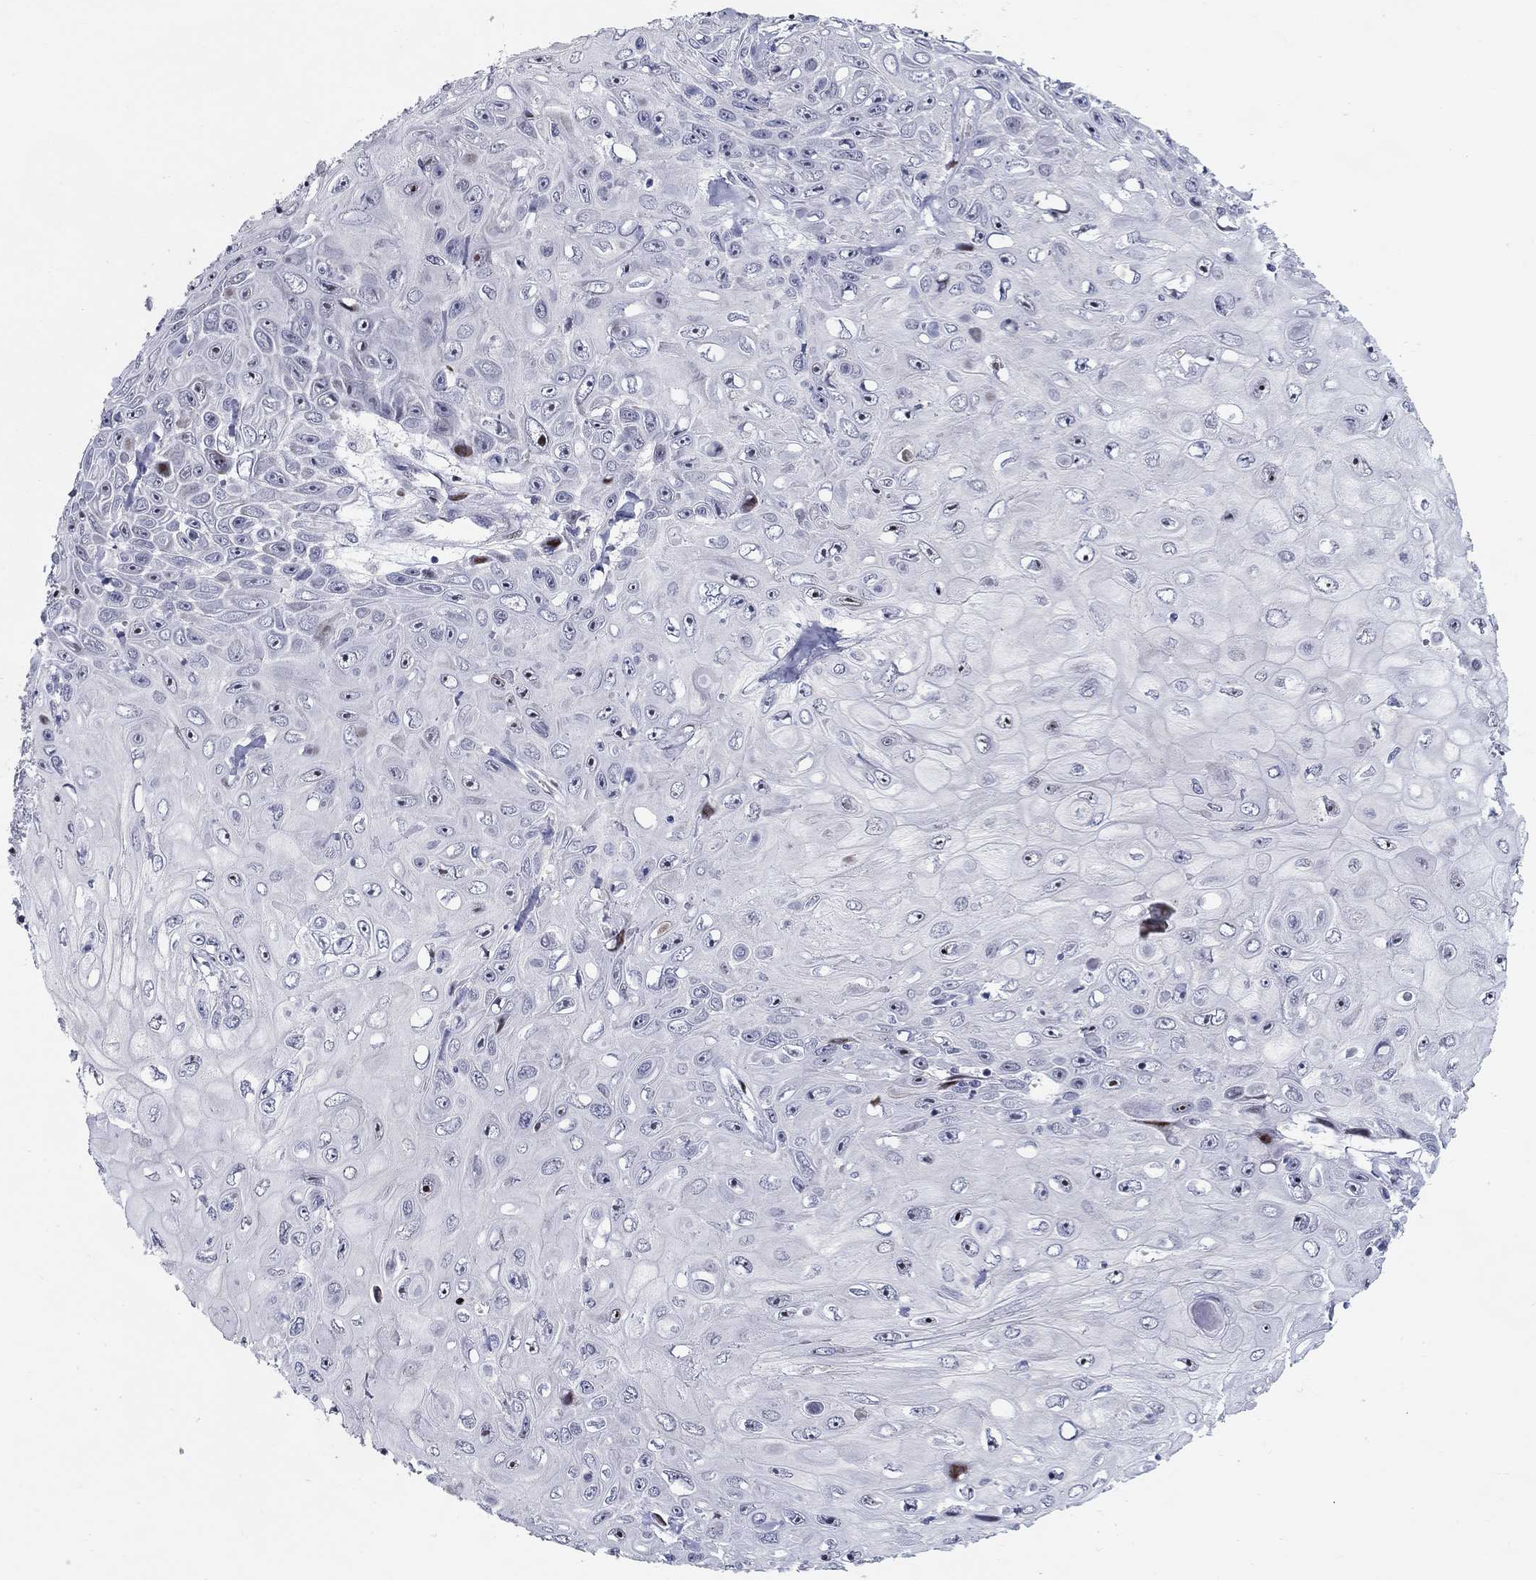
{"staining": {"intensity": "moderate", "quantity": "<25%", "location": "nuclear"}, "tissue": "skin cancer", "cell_type": "Tumor cells", "image_type": "cancer", "snomed": [{"axis": "morphology", "description": "Squamous cell carcinoma, NOS"}, {"axis": "topography", "description": "Skin"}], "caption": "The image exhibits staining of skin squamous cell carcinoma, revealing moderate nuclear protein expression (brown color) within tumor cells. (Brightfield microscopy of DAB IHC at high magnification).", "gene": "RAPGEF5", "patient": {"sex": "male", "age": 82}}